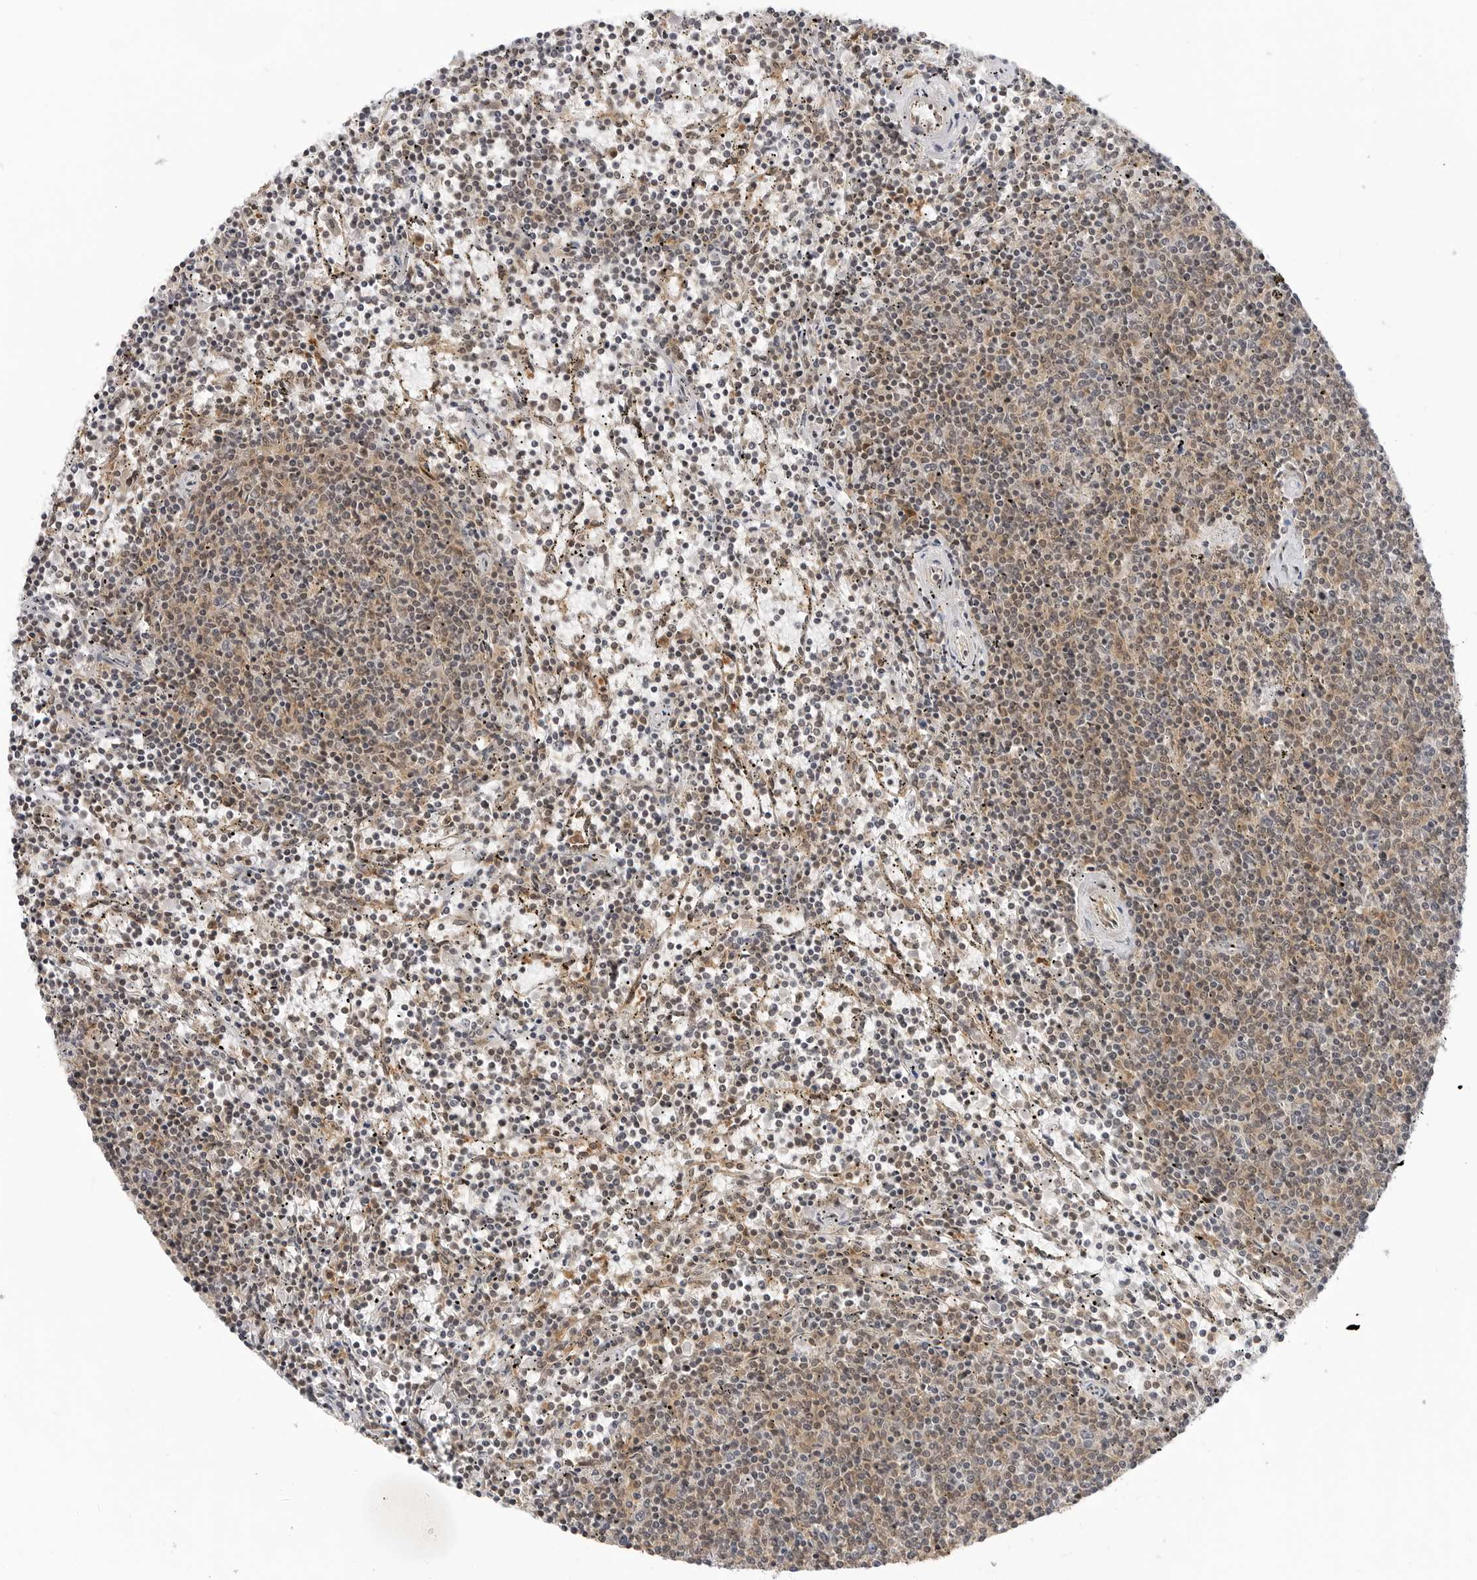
{"staining": {"intensity": "weak", "quantity": "25%-75%", "location": "cytoplasmic/membranous"}, "tissue": "lymphoma", "cell_type": "Tumor cells", "image_type": "cancer", "snomed": [{"axis": "morphology", "description": "Malignant lymphoma, non-Hodgkin's type, Low grade"}, {"axis": "topography", "description": "Spleen"}], "caption": "Immunohistochemistry (IHC) photomicrograph of neoplastic tissue: malignant lymphoma, non-Hodgkin's type (low-grade) stained using immunohistochemistry exhibits low levels of weak protein expression localized specifically in the cytoplasmic/membranous of tumor cells, appearing as a cytoplasmic/membranous brown color.", "gene": "MAP2K5", "patient": {"sex": "female", "age": 50}}